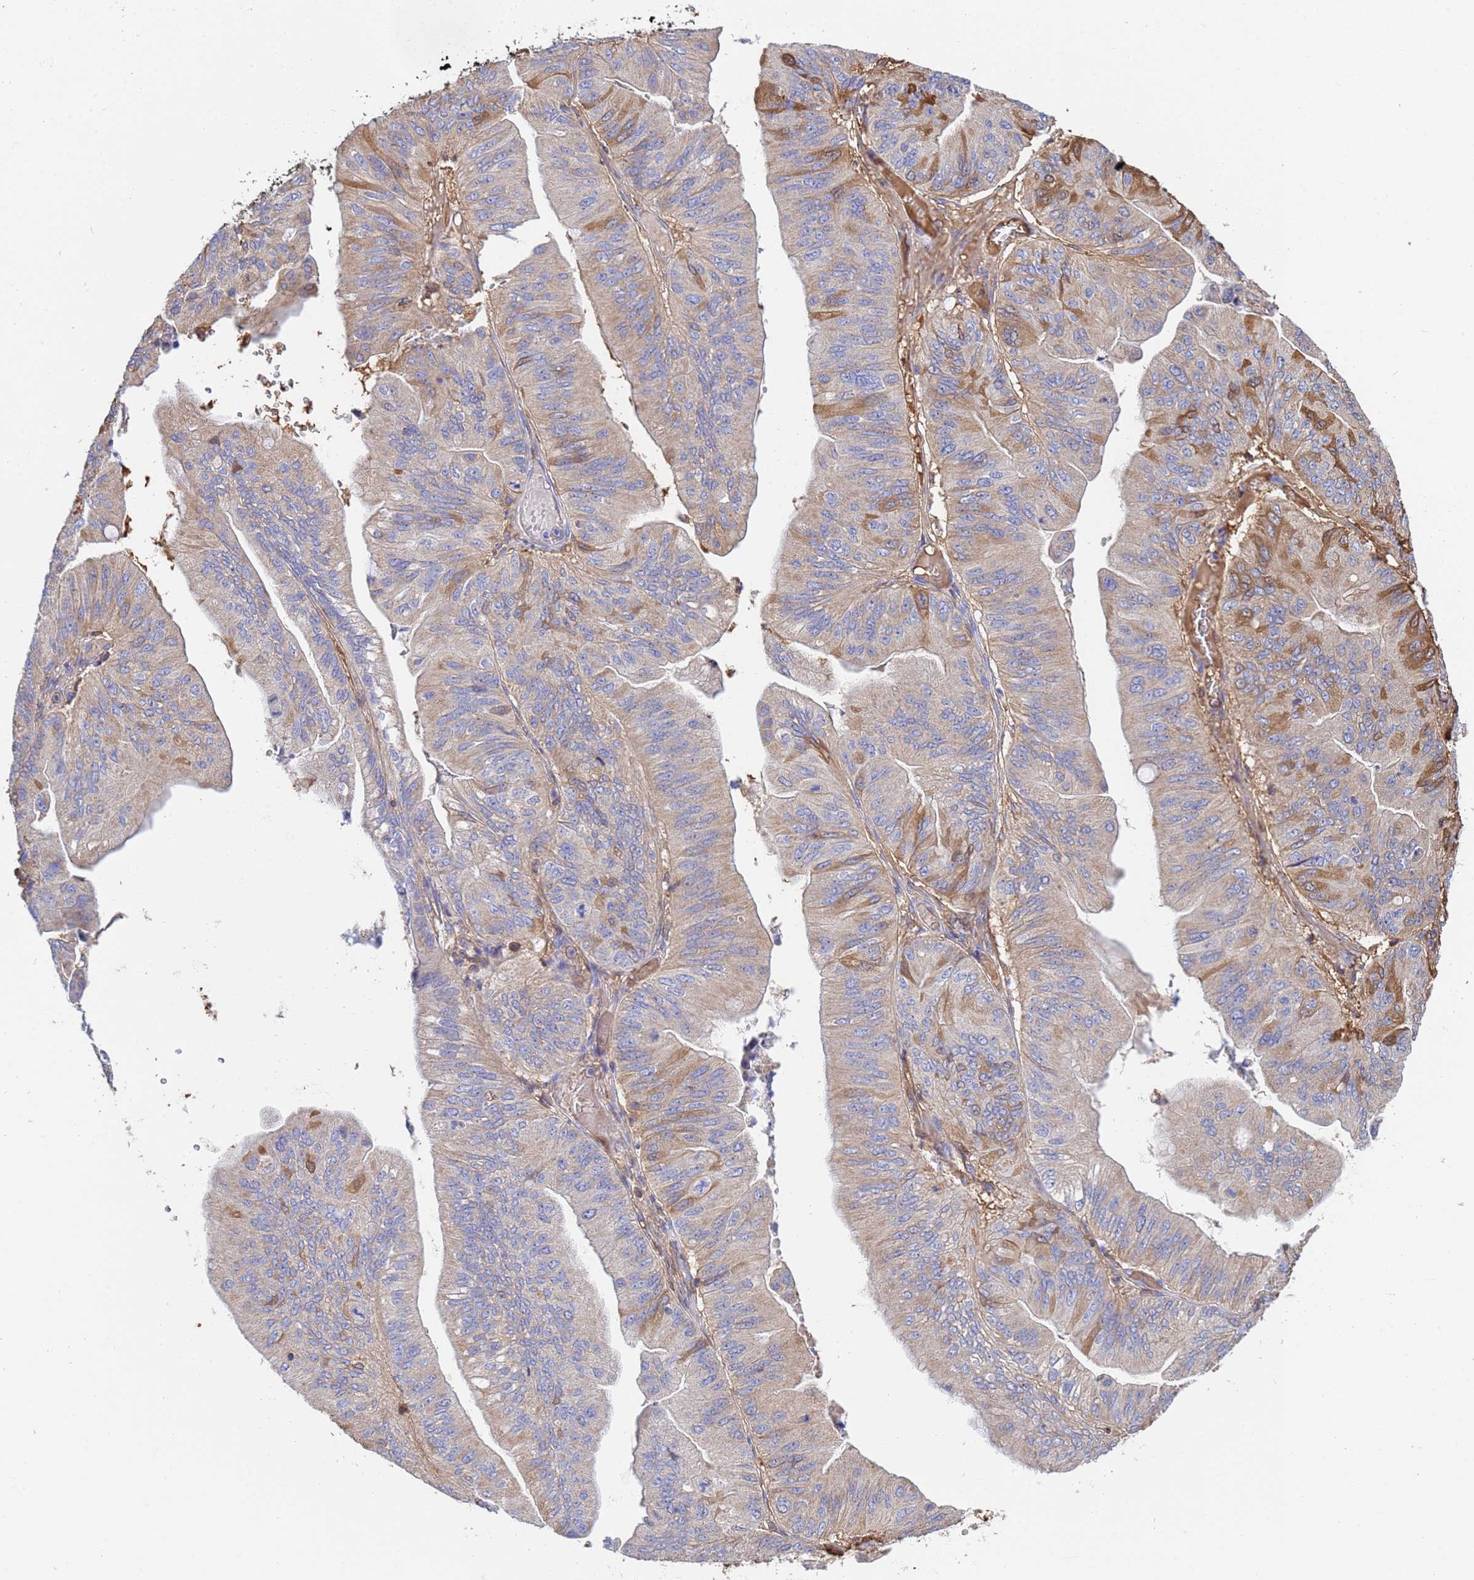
{"staining": {"intensity": "moderate", "quantity": "<25%", "location": "cytoplasmic/membranous"}, "tissue": "ovarian cancer", "cell_type": "Tumor cells", "image_type": "cancer", "snomed": [{"axis": "morphology", "description": "Cystadenocarcinoma, mucinous, NOS"}, {"axis": "topography", "description": "Ovary"}], "caption": "Immunohistochemical staining of human ovarian mucinous cystadenocarcinoma reveals low levels of moderate cytoplasmic/membranous protein staining in approximately <25% of tumor cells.", "gene": "GLUD1", "patient": {"sex": "female", "age": 61}}